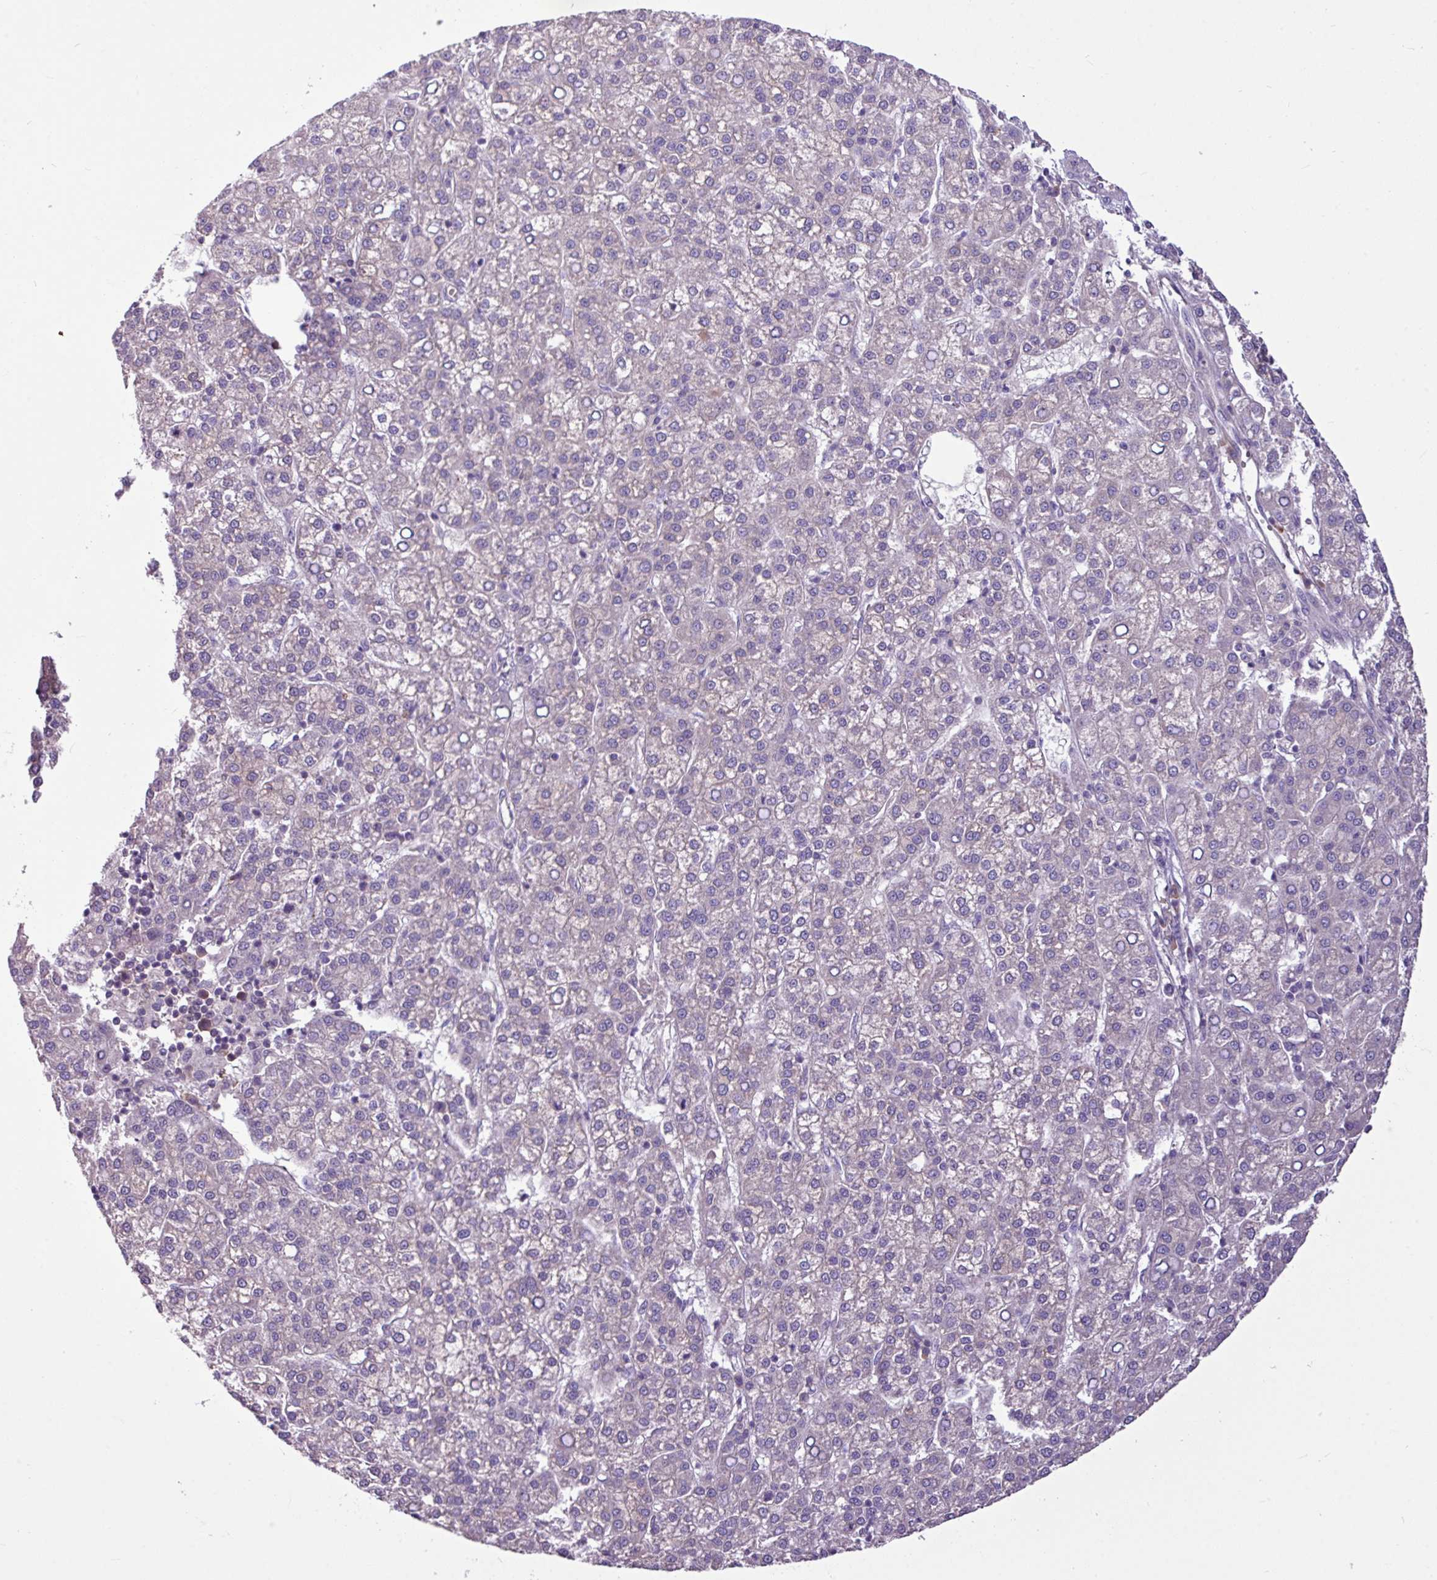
{"staining": {"intensity": "negative", "quantity": "none", "location": "none"}, "tissue": "liver cancer", "cell_type": "Tumor cells", "image_type": "cancer", "snomed": [{"axis": "morphology", "description": "Carcinoma, Hepatocellular, NOS"}, {"axis": "topography", "description": "Liver"}], "caption": "A micrograph of liver cancer (hepatocellular carcinoma) stained for a protein shows no brown staining in tumor cells.", "gene": "MROH2A", "patient": {"sex": "female", "age": 58}}